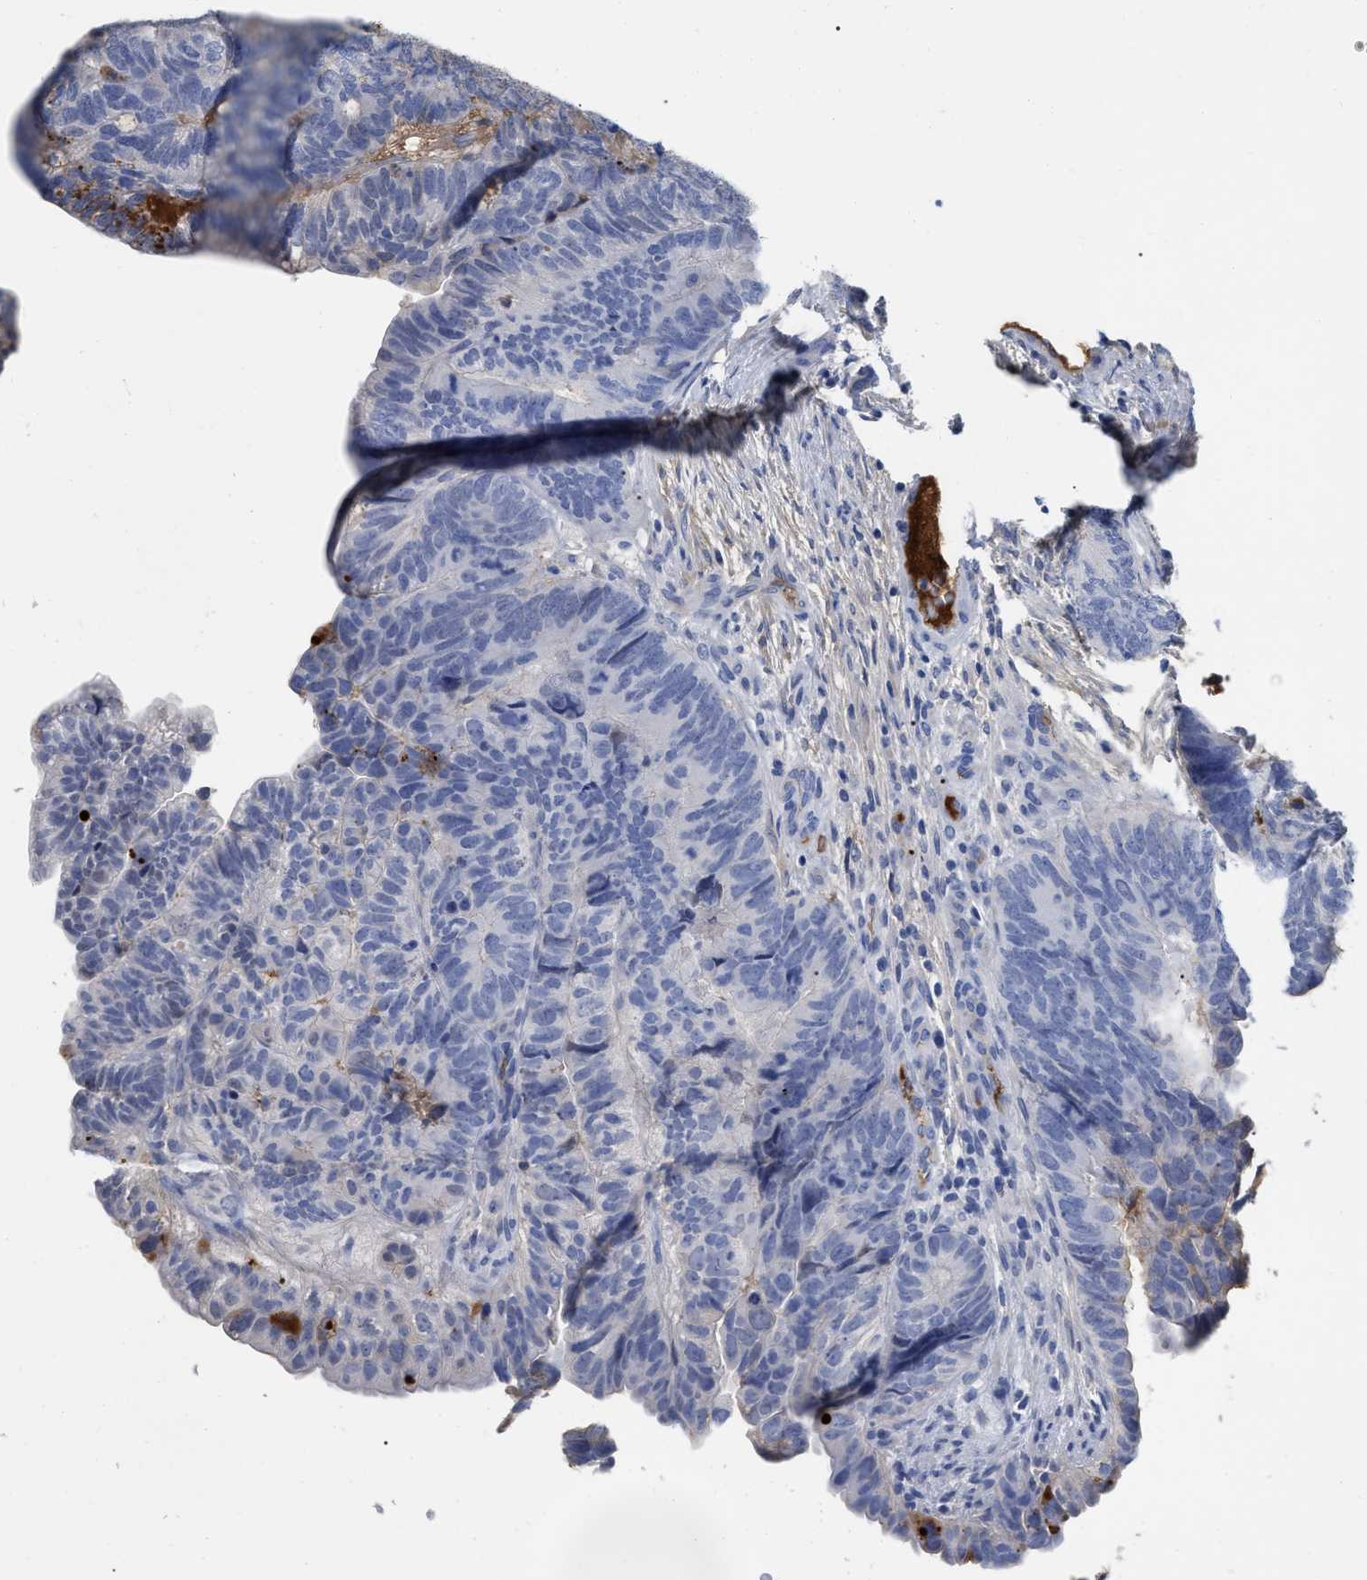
{"staining": {"intensity": "negative", "quantity": "none", "location": "none"}, "tissue": "colorectal cancer", "cell_type": "Tumor cells", "image_type": "cancer", "snomed": [{"axis": "morphology", "description": "Adenocarcinoma, NOS"}, {"axis": "topography", "description": "Colon"}], "caption": "Immunohistochemistry micrograph of neoplastic tissue: colorectal cancer stained with DAB reveals no significant protein staining in tumor cells. (IHC, brightfield microscopy, high magnification).", "gene": "IGHV5-51", "patient": {"sex": "female", "age": 67}}